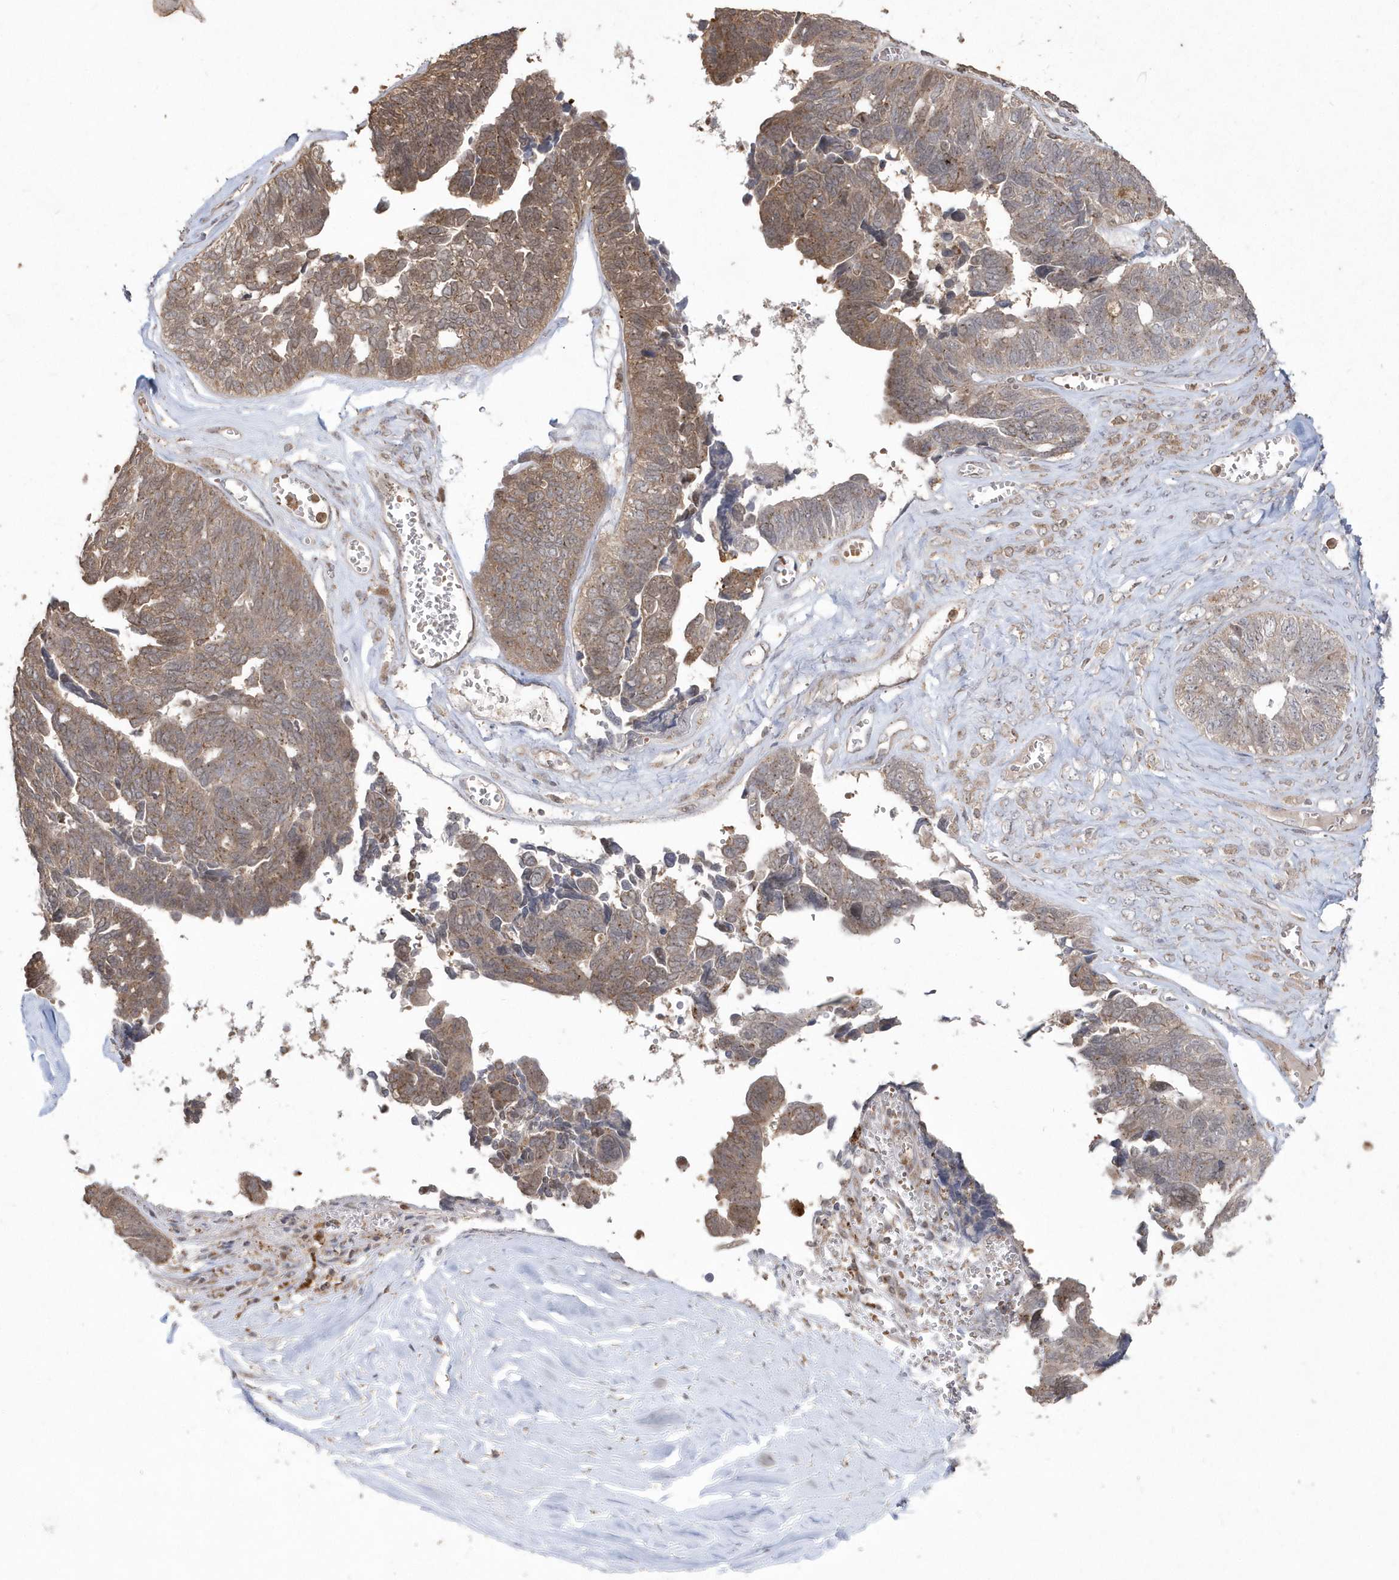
{"staining": {"intensity": "moderate", "quantity": ">75%", "location": "cytoplasmic/membranous"}, "tissue": "ovarian cancer", "cell_type": "Tumor cells", "image_type": "cancer", "snomed": [{"axis": "morphology", "description": "Cystadenocarcinoma, serous, NOS"}, {"axis": "topography", "description": "Ovary"}], "caption": "The immunohistochemical stain labels moderate cytoplasmic/membranous expression in tumor cells of ovarian cancer tissue.", "gene": "GEMIN6", "patient": {"sex": "female", "age": 79}}